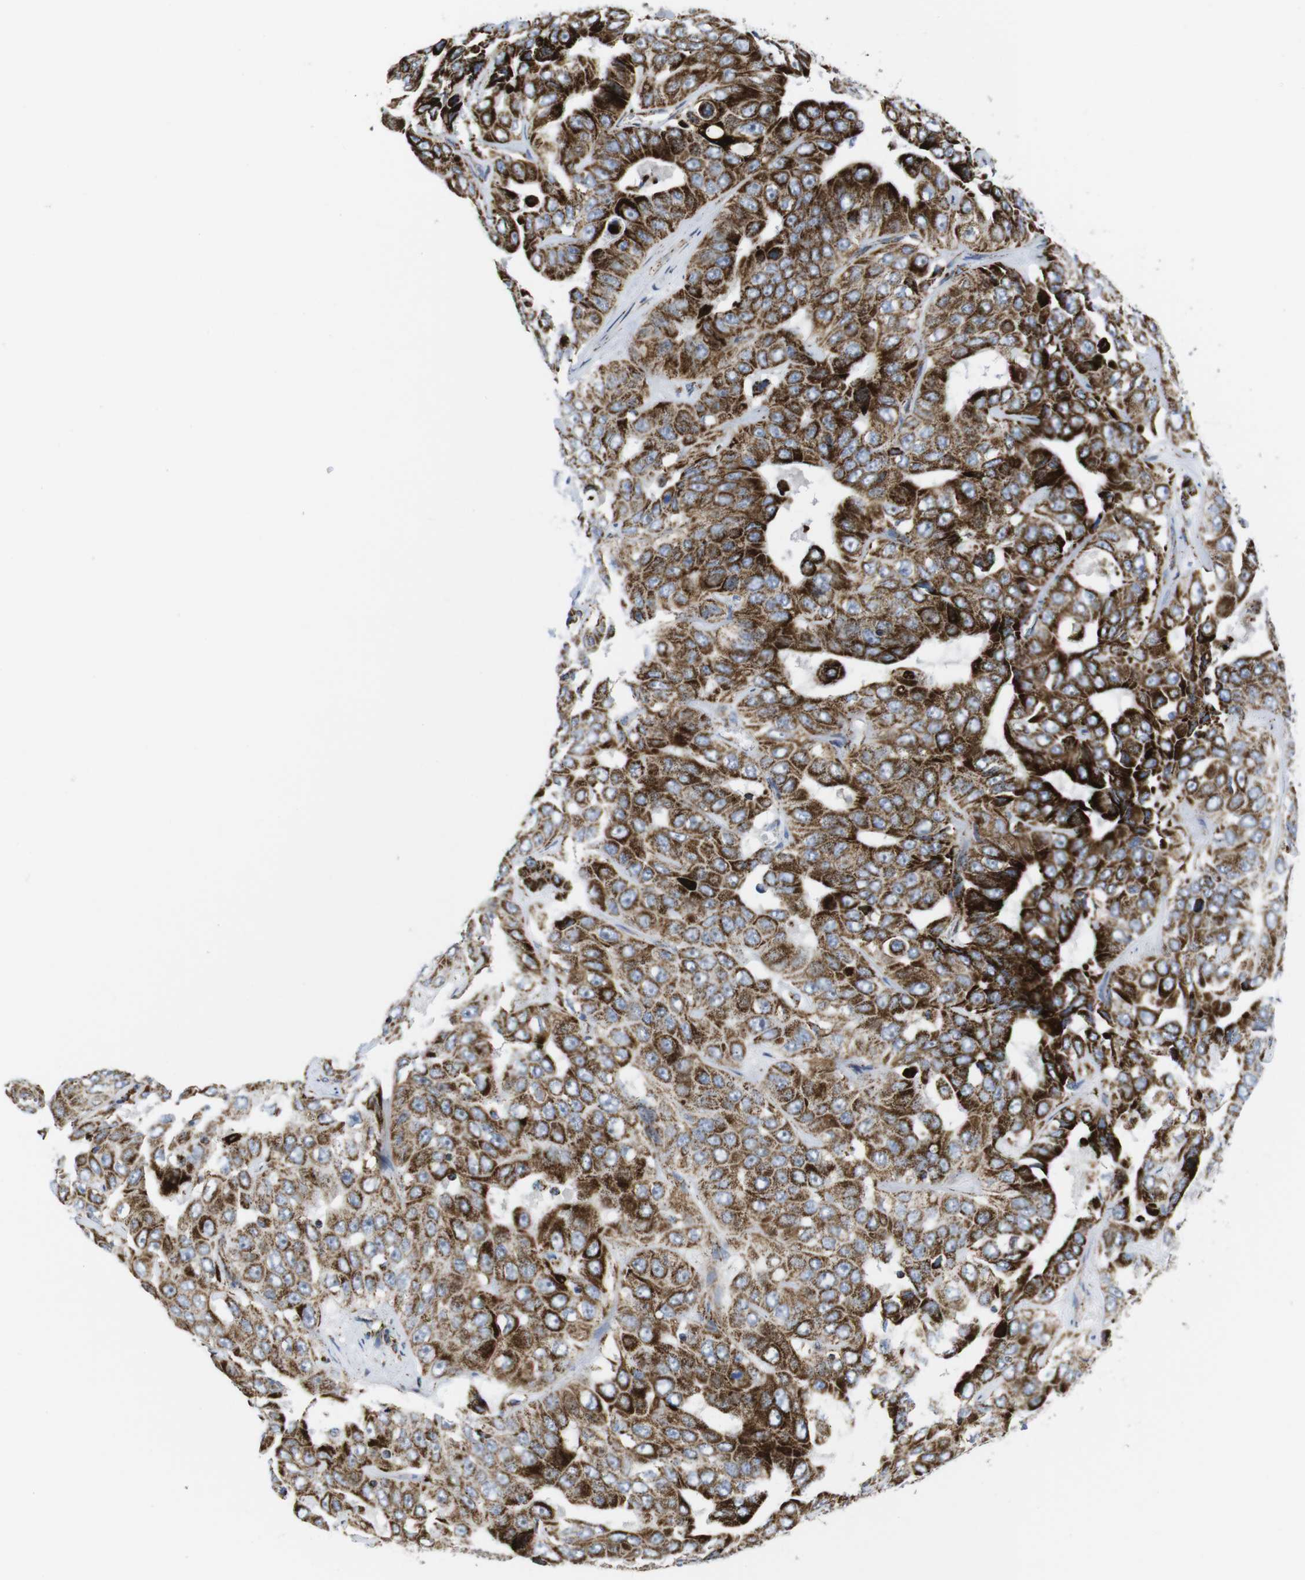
{"staining": {"intensity": "strong", "quantity": ">75%", "location": "cytoplasmic/membranous"}, "tissue": "liver cancer", "cell_type": "Tumor cells", "image_type": "cancer", "snomed": [{"axis": "morphology", "description": "Cholangiocarcinoma"}, {"axis": "topography", "description": "Liver"}], "caption": "Liver cancer stained for a protein (brown) shows strong cytoplasmic/membranous positive expression in approximately >75% of tumor cells.", "gene": "TMEM192", "patient": {"sex": "female", "age": 52}}